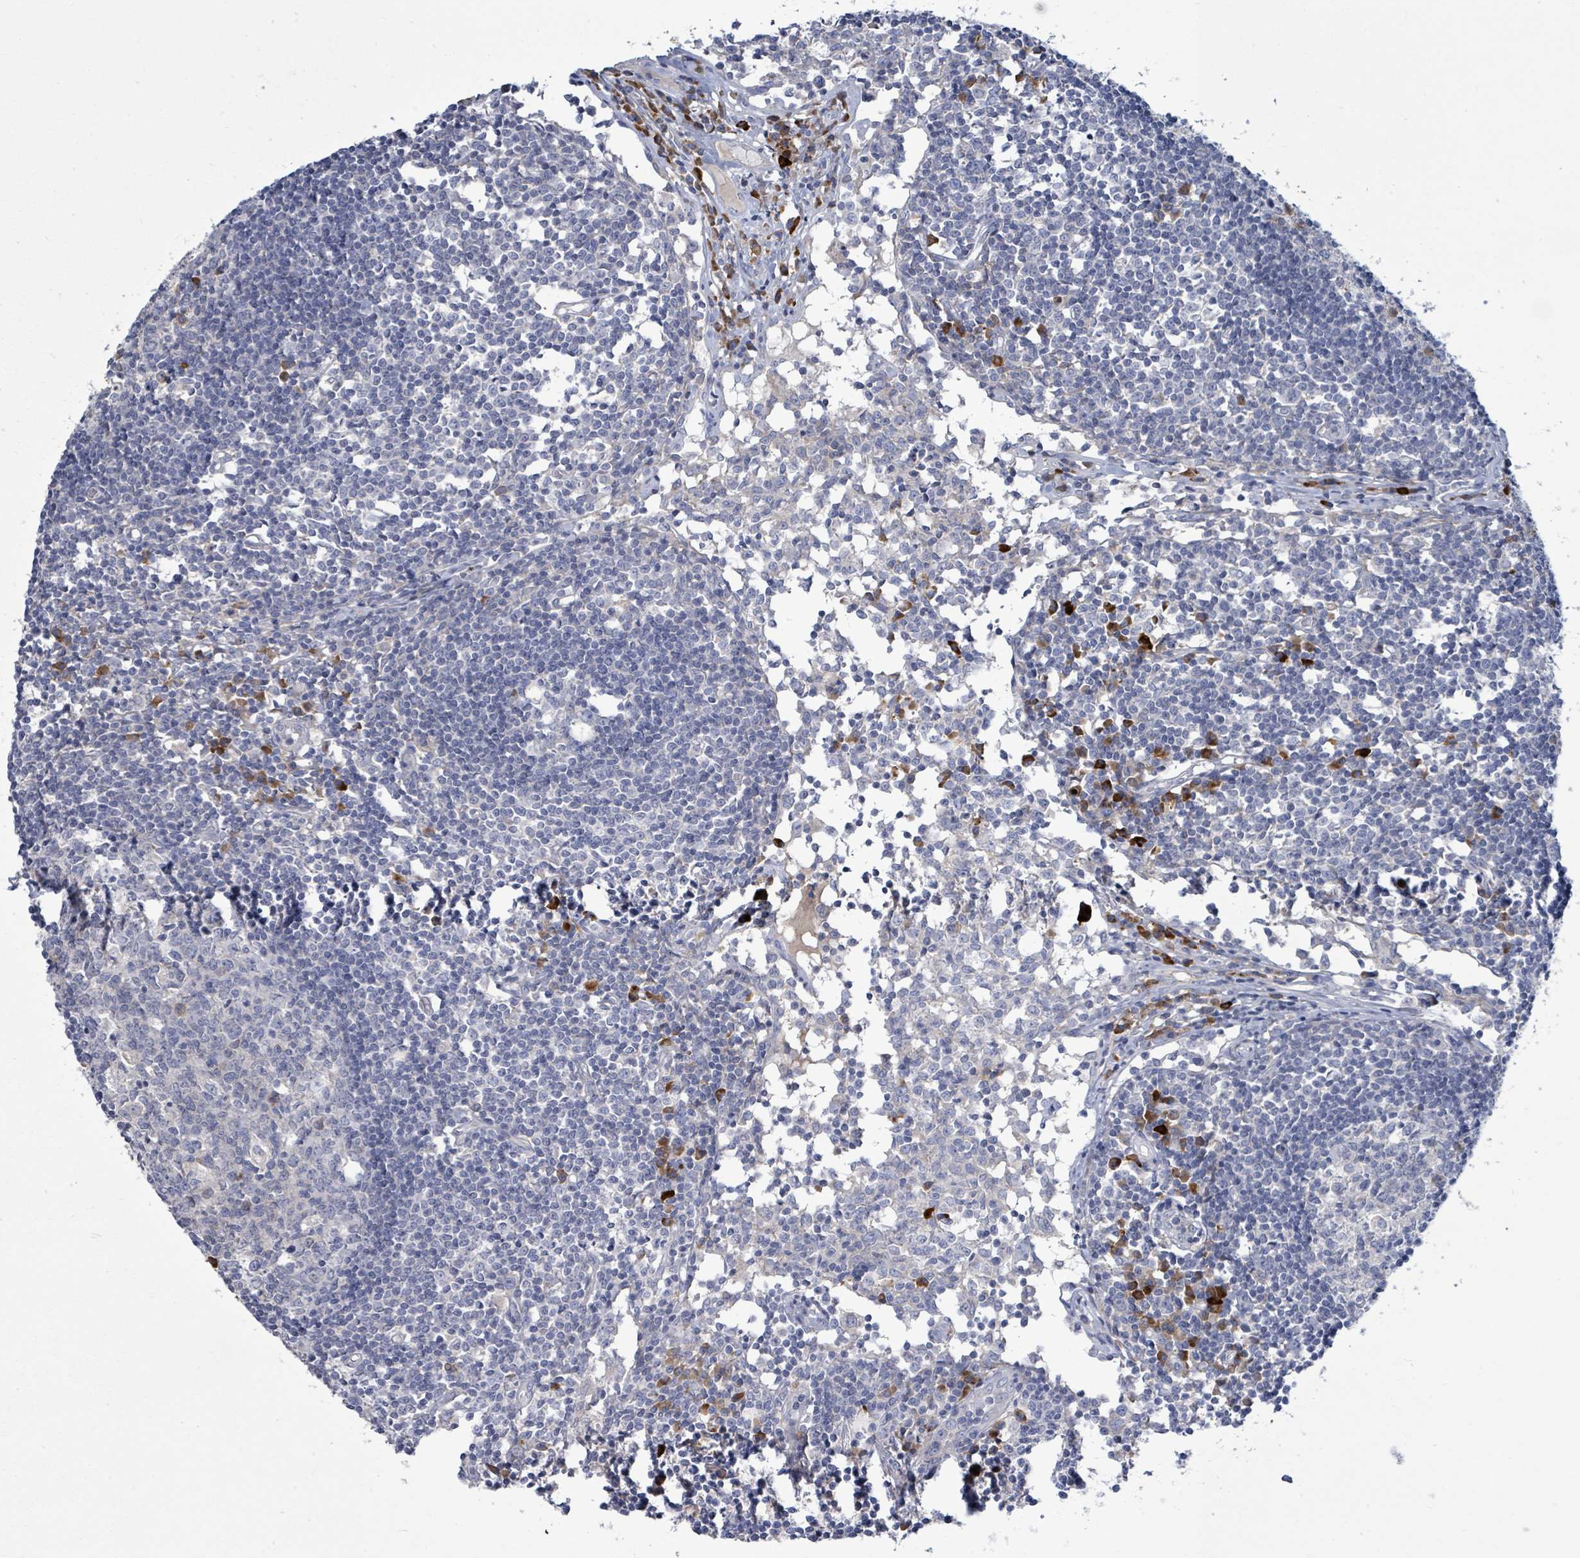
{"staining": {"intensity": "weak", "quantity": "<25%", "location": "cytoplasmic/membranous"}, "tissue": "lymph node", "cell_type": "Germinal center cells", "image_type": "normal", "snomed": [{"axis": "morphology", "description": "Normal tissue, NOS"}, {"axis": "topography", "description": "Lymph node"}], "caption": "Immunohistochemical staining of normal lymph node demonstrates no significant staining in germinal center cells.", "gene": "SIRPB1", "patient": {"sex": "female", "age": 55}}